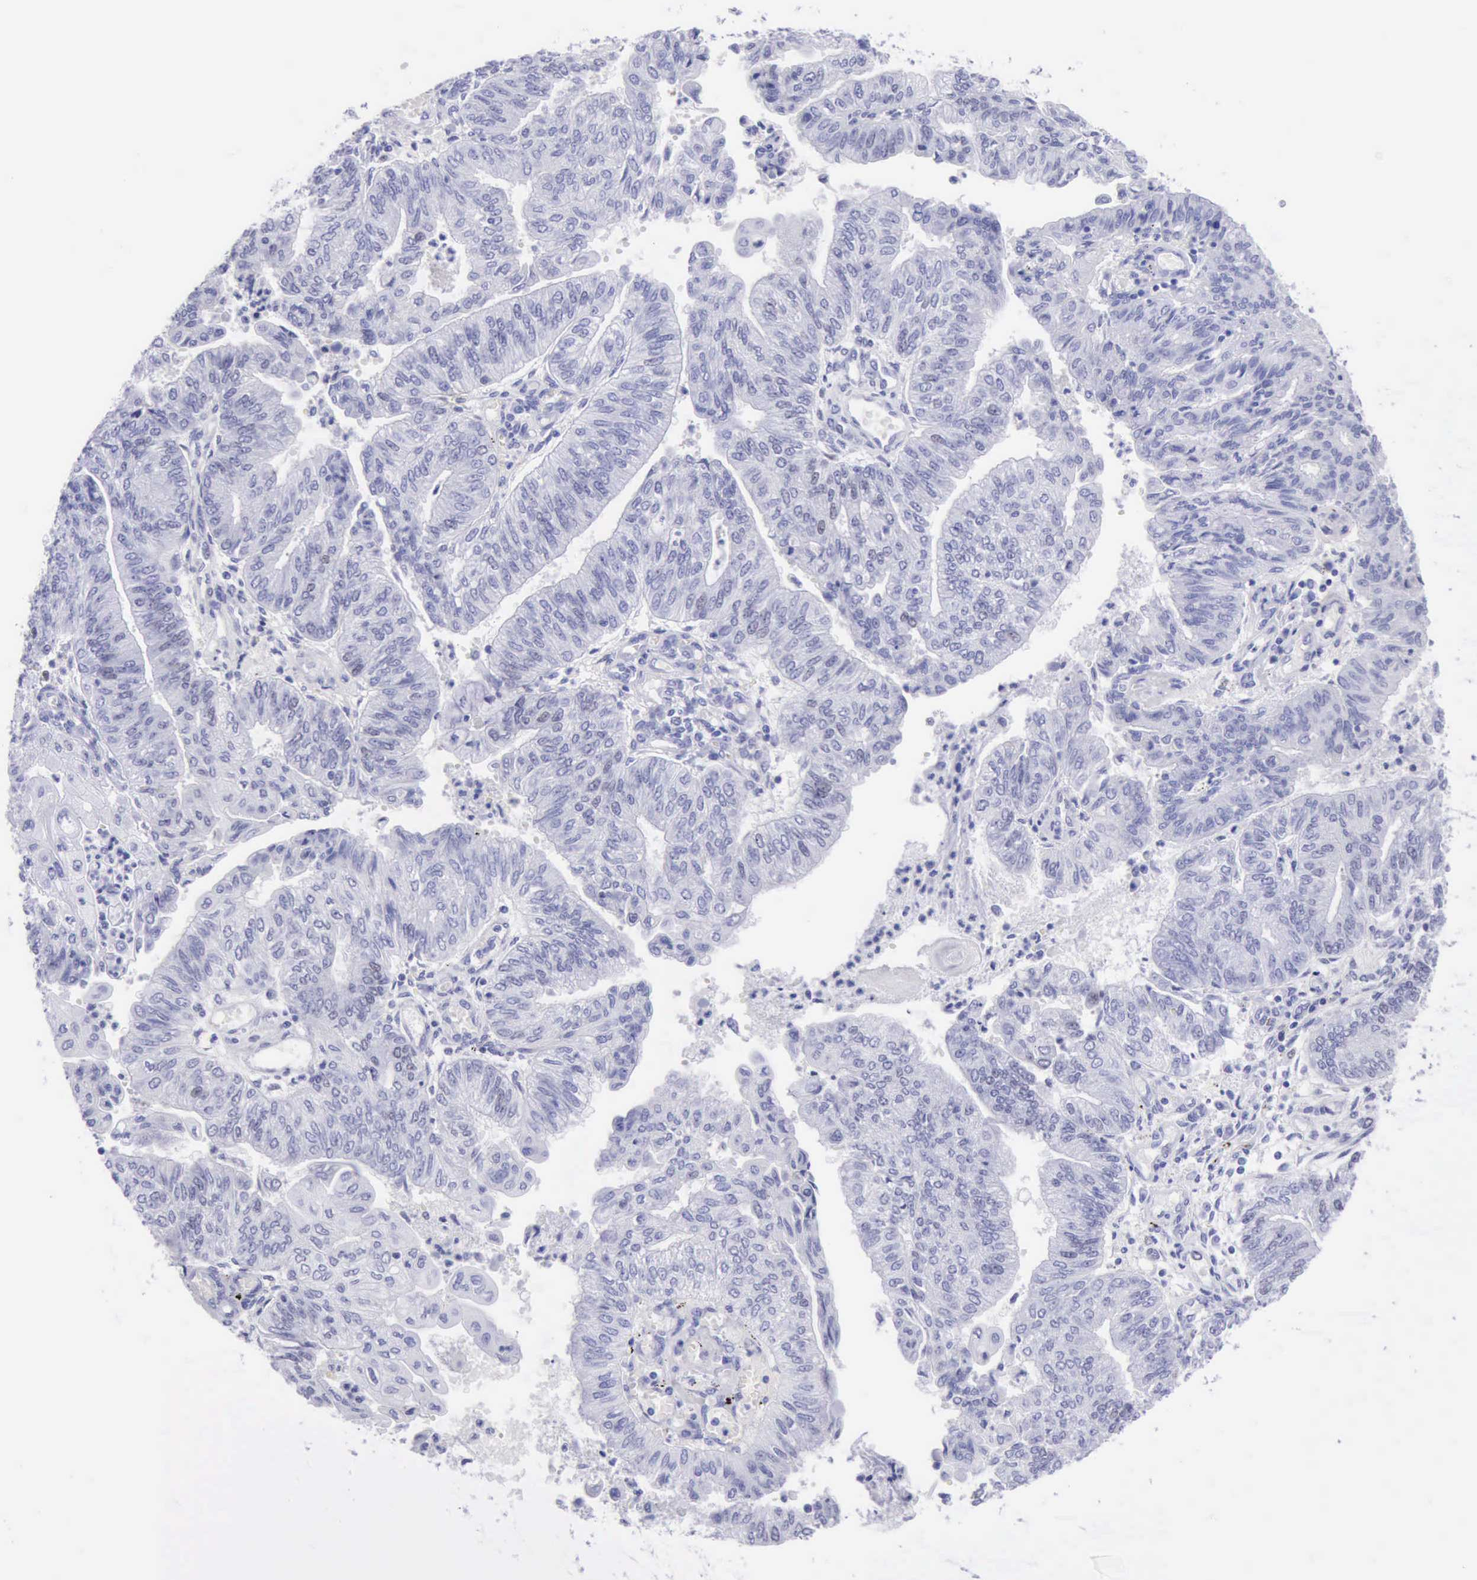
{"staining": {"intensity": "negative", "quantity": "none", "location": "none"}, "tissue": "endometrial cancer", "cell_type": "Tumor cells", "image_type": "cancer", "snomed": [{"axis": "morphology", "description": "Adenocarcinoma, NOS"}, {"axis": "topography", "description": "Endometrium"}], "caption": "Immunohistochemical staining of human adenocarcinoma (endometrial) reveals no significant positivity in tumor cells. (Stains: DAB immunohistochemistry with hematoxylin counter stain, Microscopy: brightfield microscopy at high magnification).", "gene": "MCM2", "patient": {"sex": "female", "age": 59}}